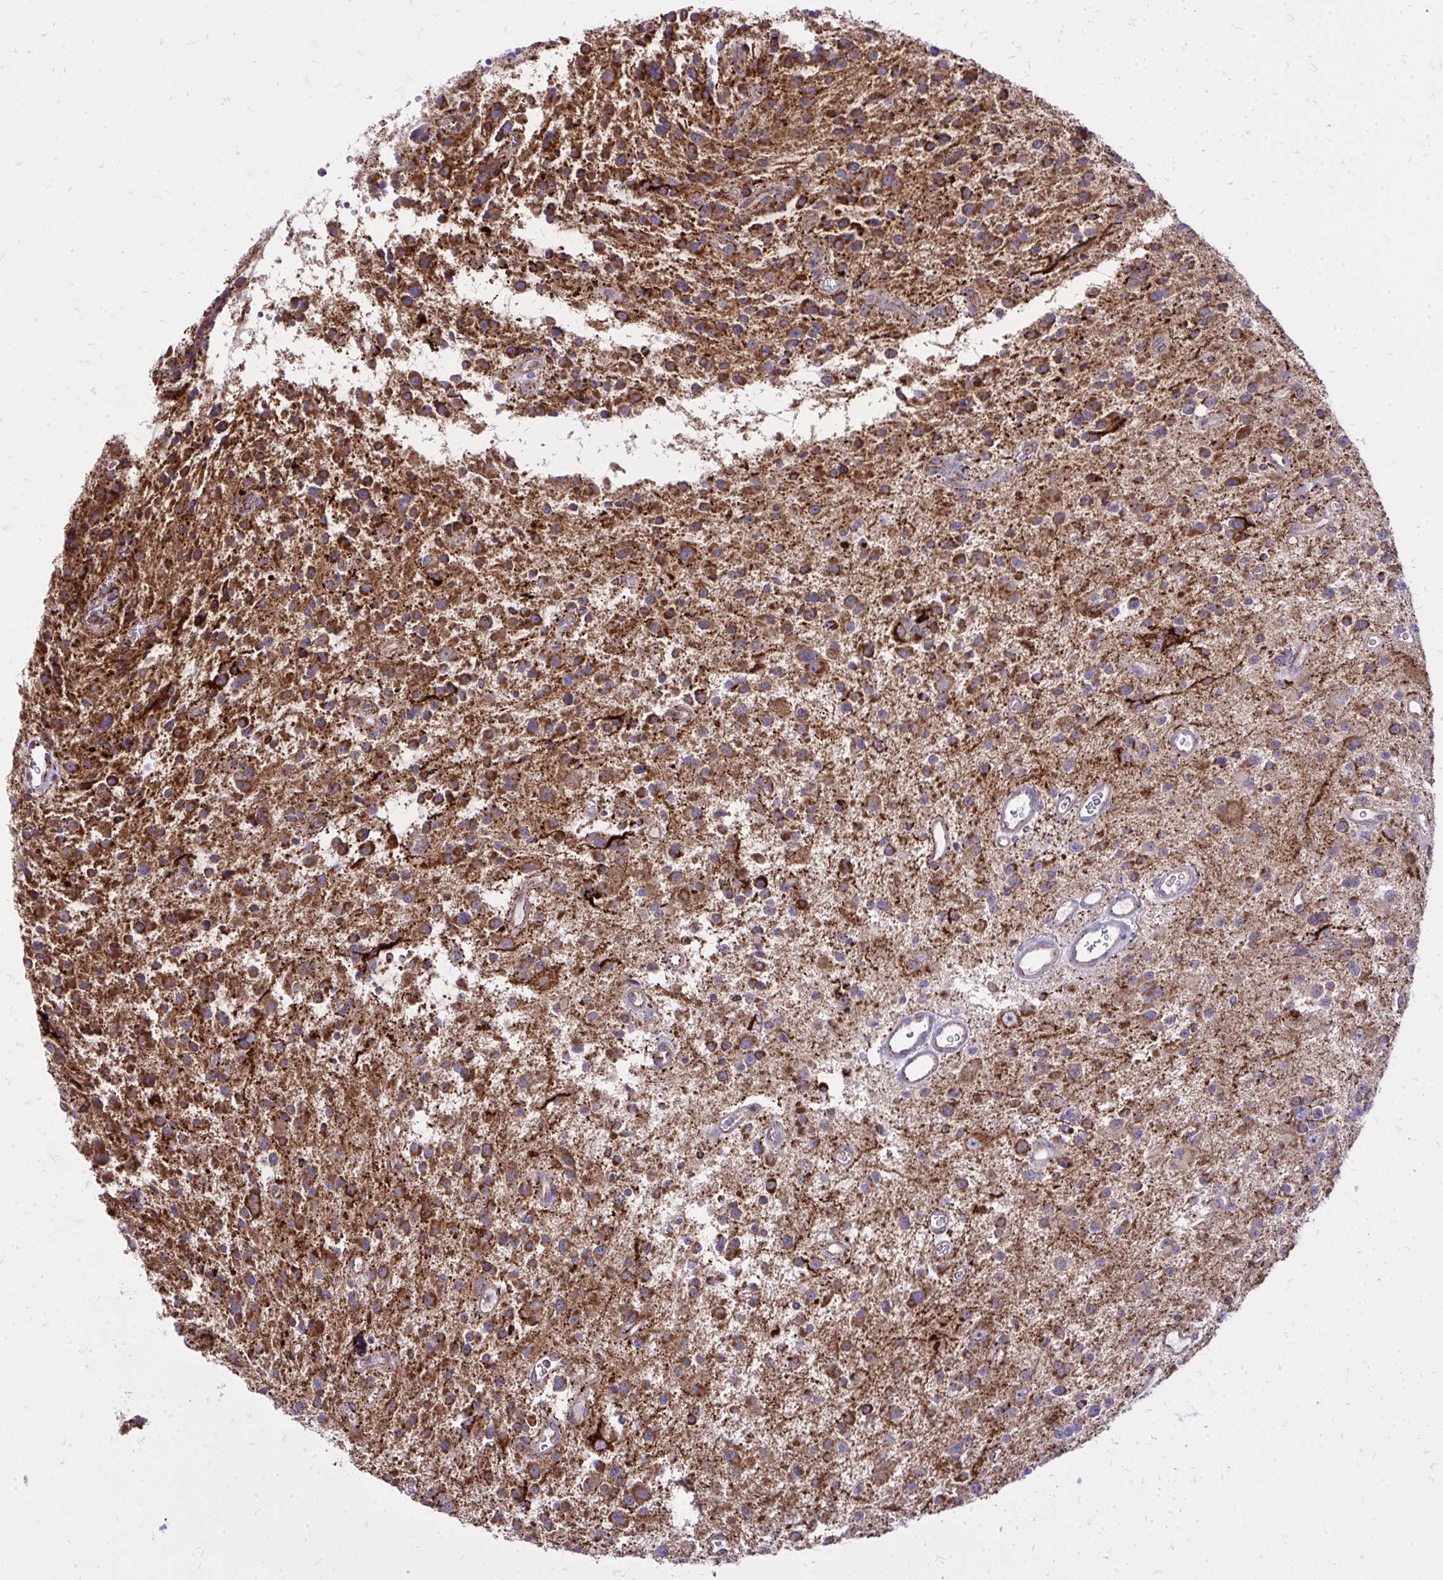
{"staining": {"intensity": "strong", "quantity": ">75%", "location": "cytoplasmic/membranous"}, "tissue": "glioma", "cell_type": "Tumor cells", "image_type": "cancer", "snomed": [{"axis": "morphology", "description": "Glioma, malignant, Low grade"}, {"axis": "topography", "description": "Brain"}], "caption": "Brown immunohistochemical staining in glioma demonstrates strong cytoplasmic/membranous positivity in about >75% of tumor cells.", "gene": "SPTBN2", "patient": {"sex": "male", "age": 43}}